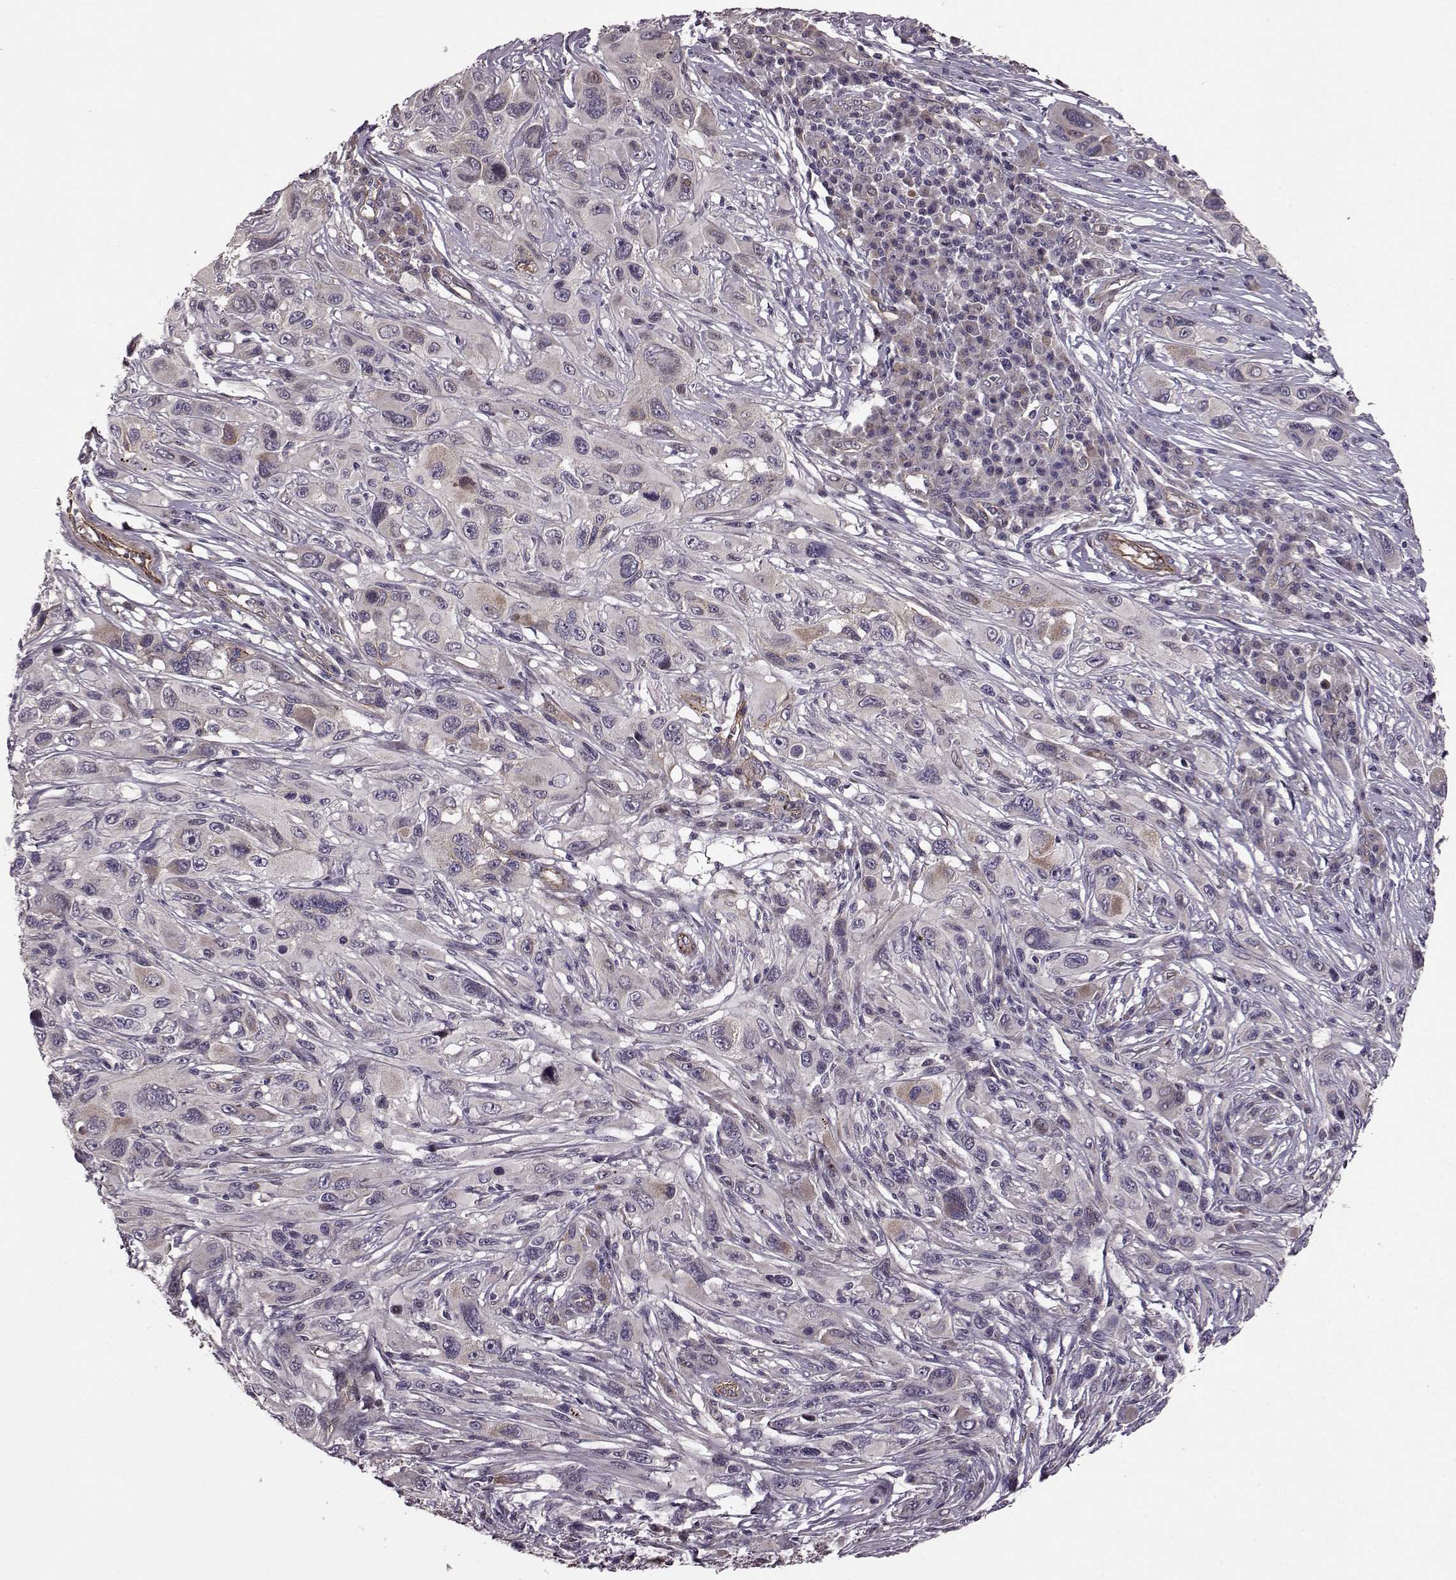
{"staining": {"intensity": "weak", "quantity": "<25%", "location": "cytoplasmic/membranous"}, "tissue": "melanoma", "cell_type": "Tumor cells", "image_type": "cancer", "snomed": [{"axis": "morphology", "description": "Malignant melanoma, NOS"}, {"axis": "topography", "description": "Skin"}], "caption": "Malignant melanoma was stained to show a protein in brown. There is no significant expression in tumor cells.", "gene": "SYNPO", "patient": {"sex": "male", "age": 53}}